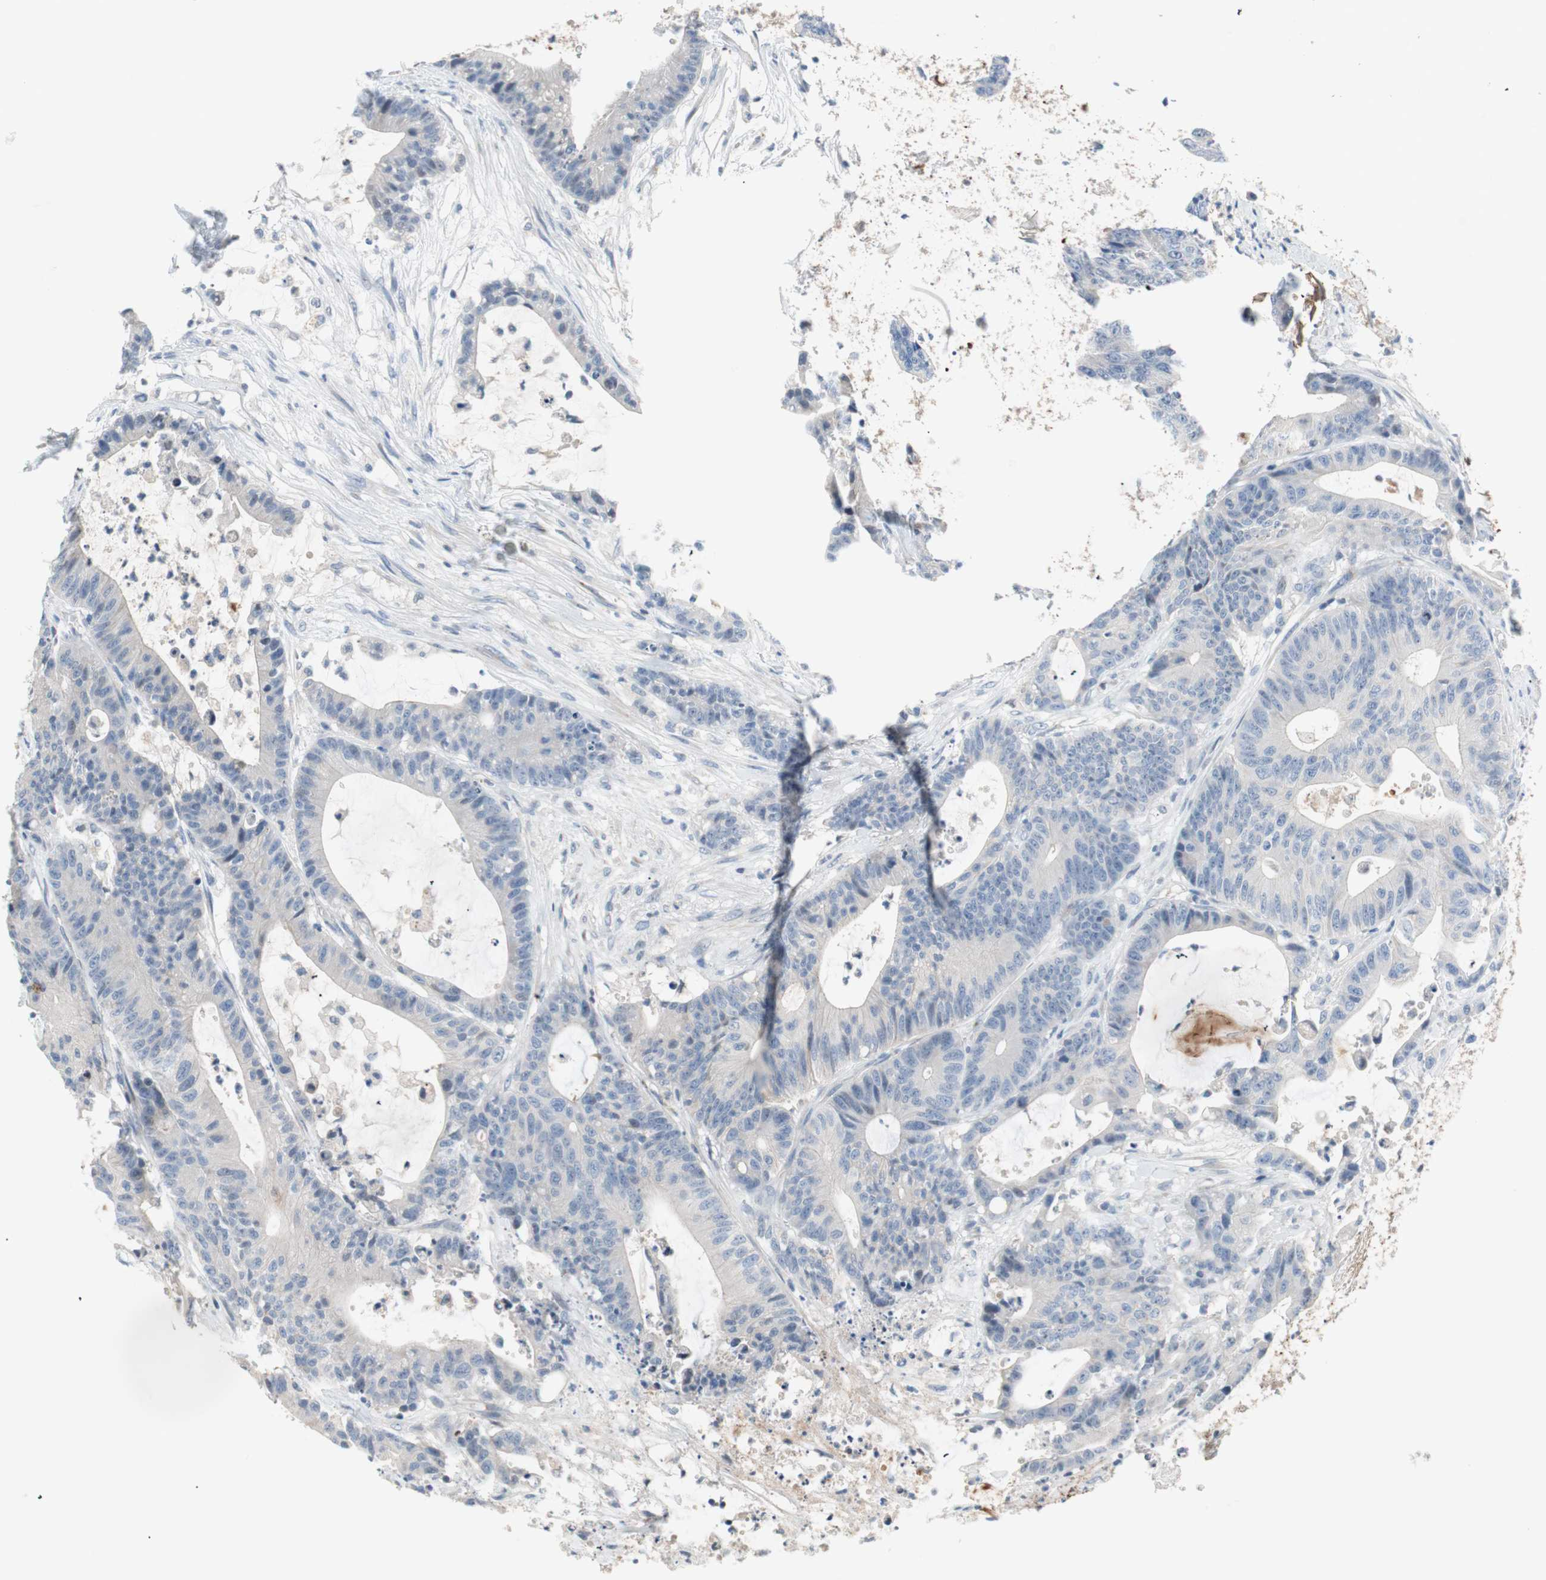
{"staining": {"intensity": "negative", "quantity": "none", "location": "none"}, "tissue": "colorectal cancer", "cell_type": "Tumor cells", "image_type": "cancer", "snomed": [{"axis": "morphology", "description": "Adenocarcinoma, NOS"}, {"axis": "topography", "description": "Colon"}], "caption": "This is an immunohistochemistry histopathology image of adenocarcinoma (colorectal). There is no positivity in tumor cells.", "gene": "PDZK1", "patient": {"sex": "female", "age": 84}}